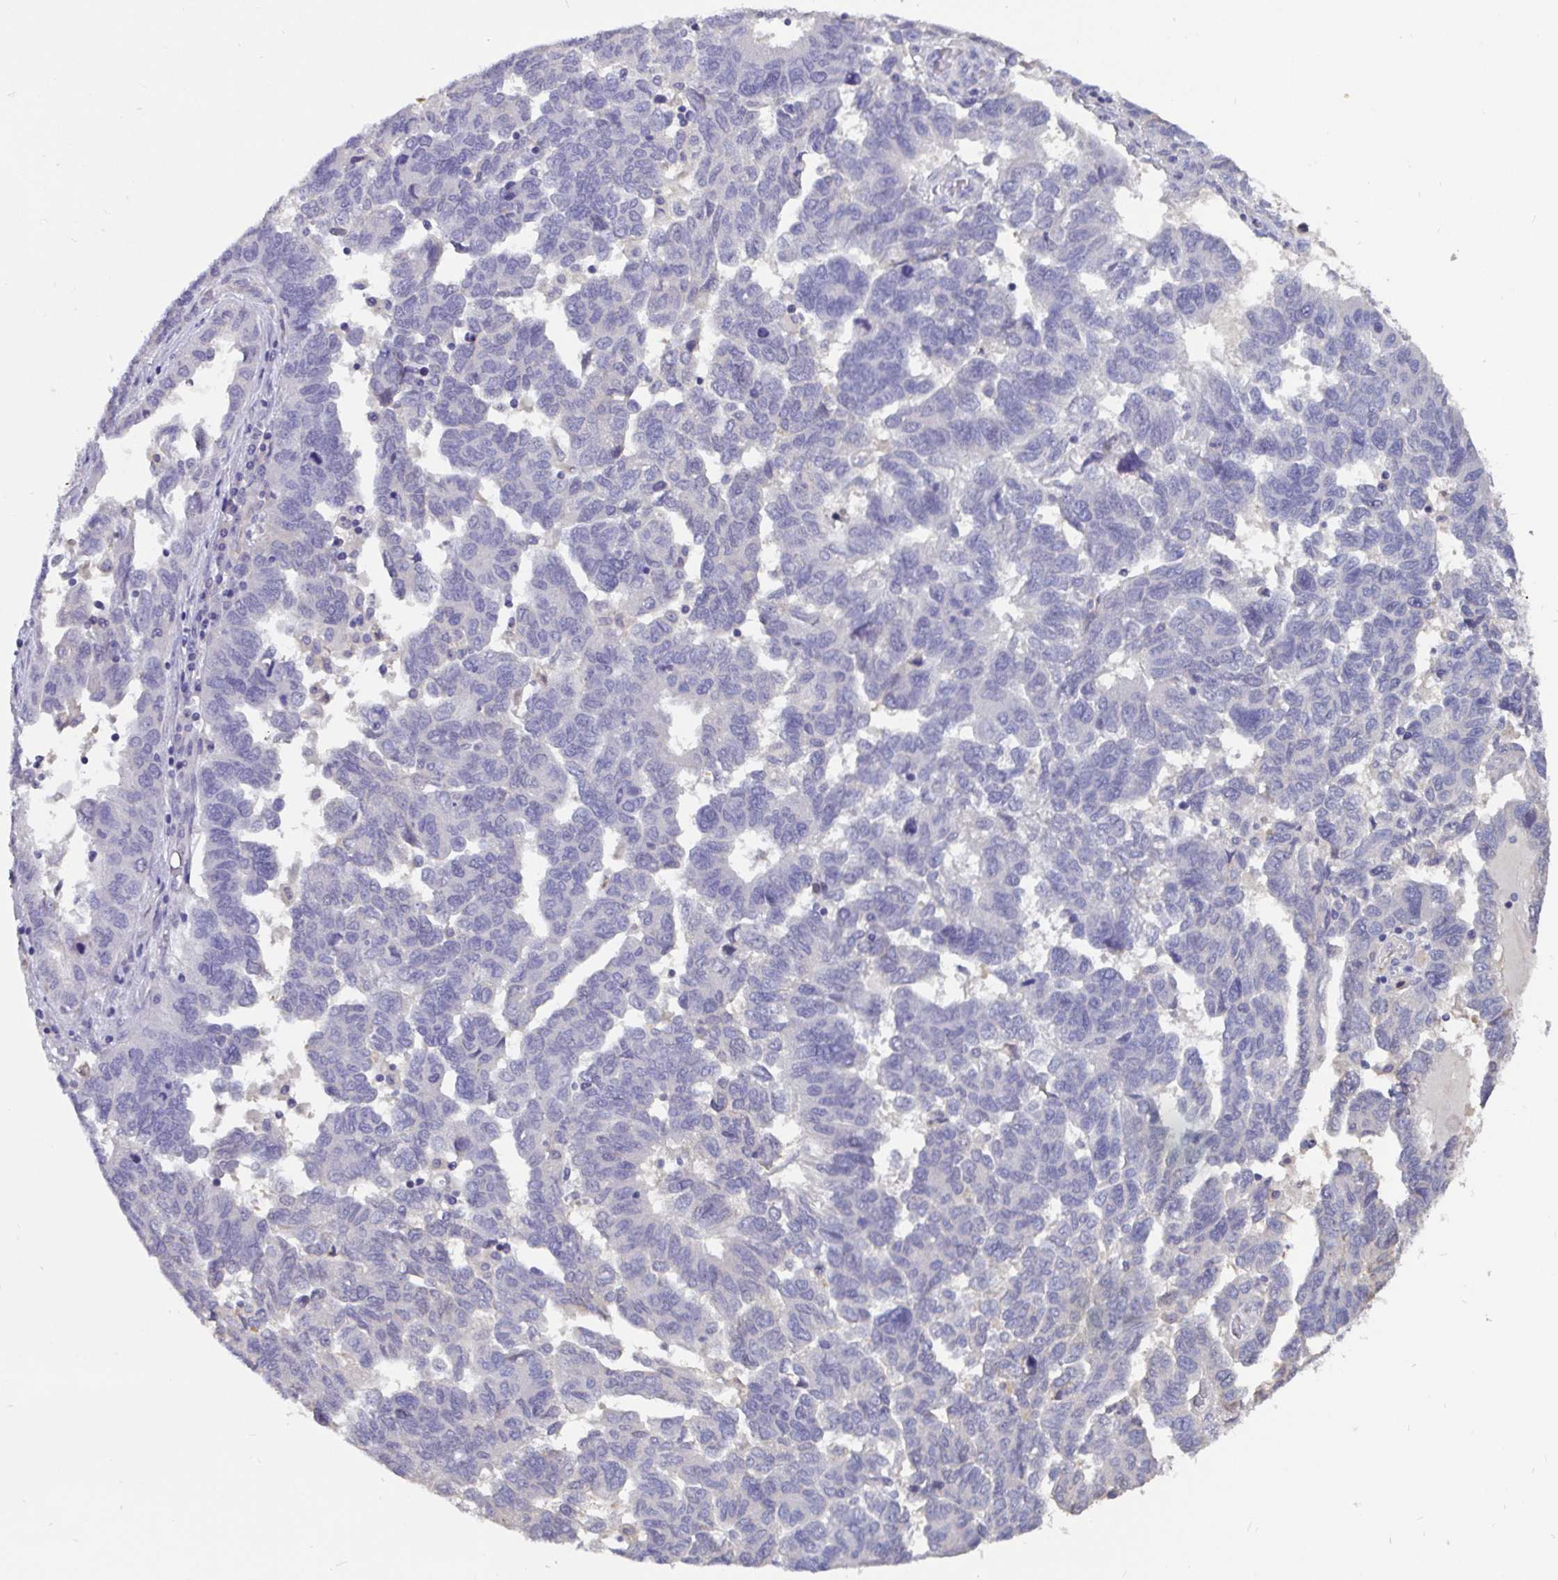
{"staining": {"intensity": "negative", "quantity": "none", "location": "none"}, "tissue": "ovarian cancer", "cell_type": "Tumor cells", "image_type": "cancer", "snomed": [{"axis": "morphology", "description": "Cystadenocarcinoma, serous, NOS"}, {"axis": "topography", "description": "Ovary"}], "caption": "Ovarian cancer (serous cystadenocarcinoma) was stained to show a protein in brown. There is no significant expression in tumor cells.", "gene": "ADAMTS6", "patient": {"sex": "female", "age": 64}}